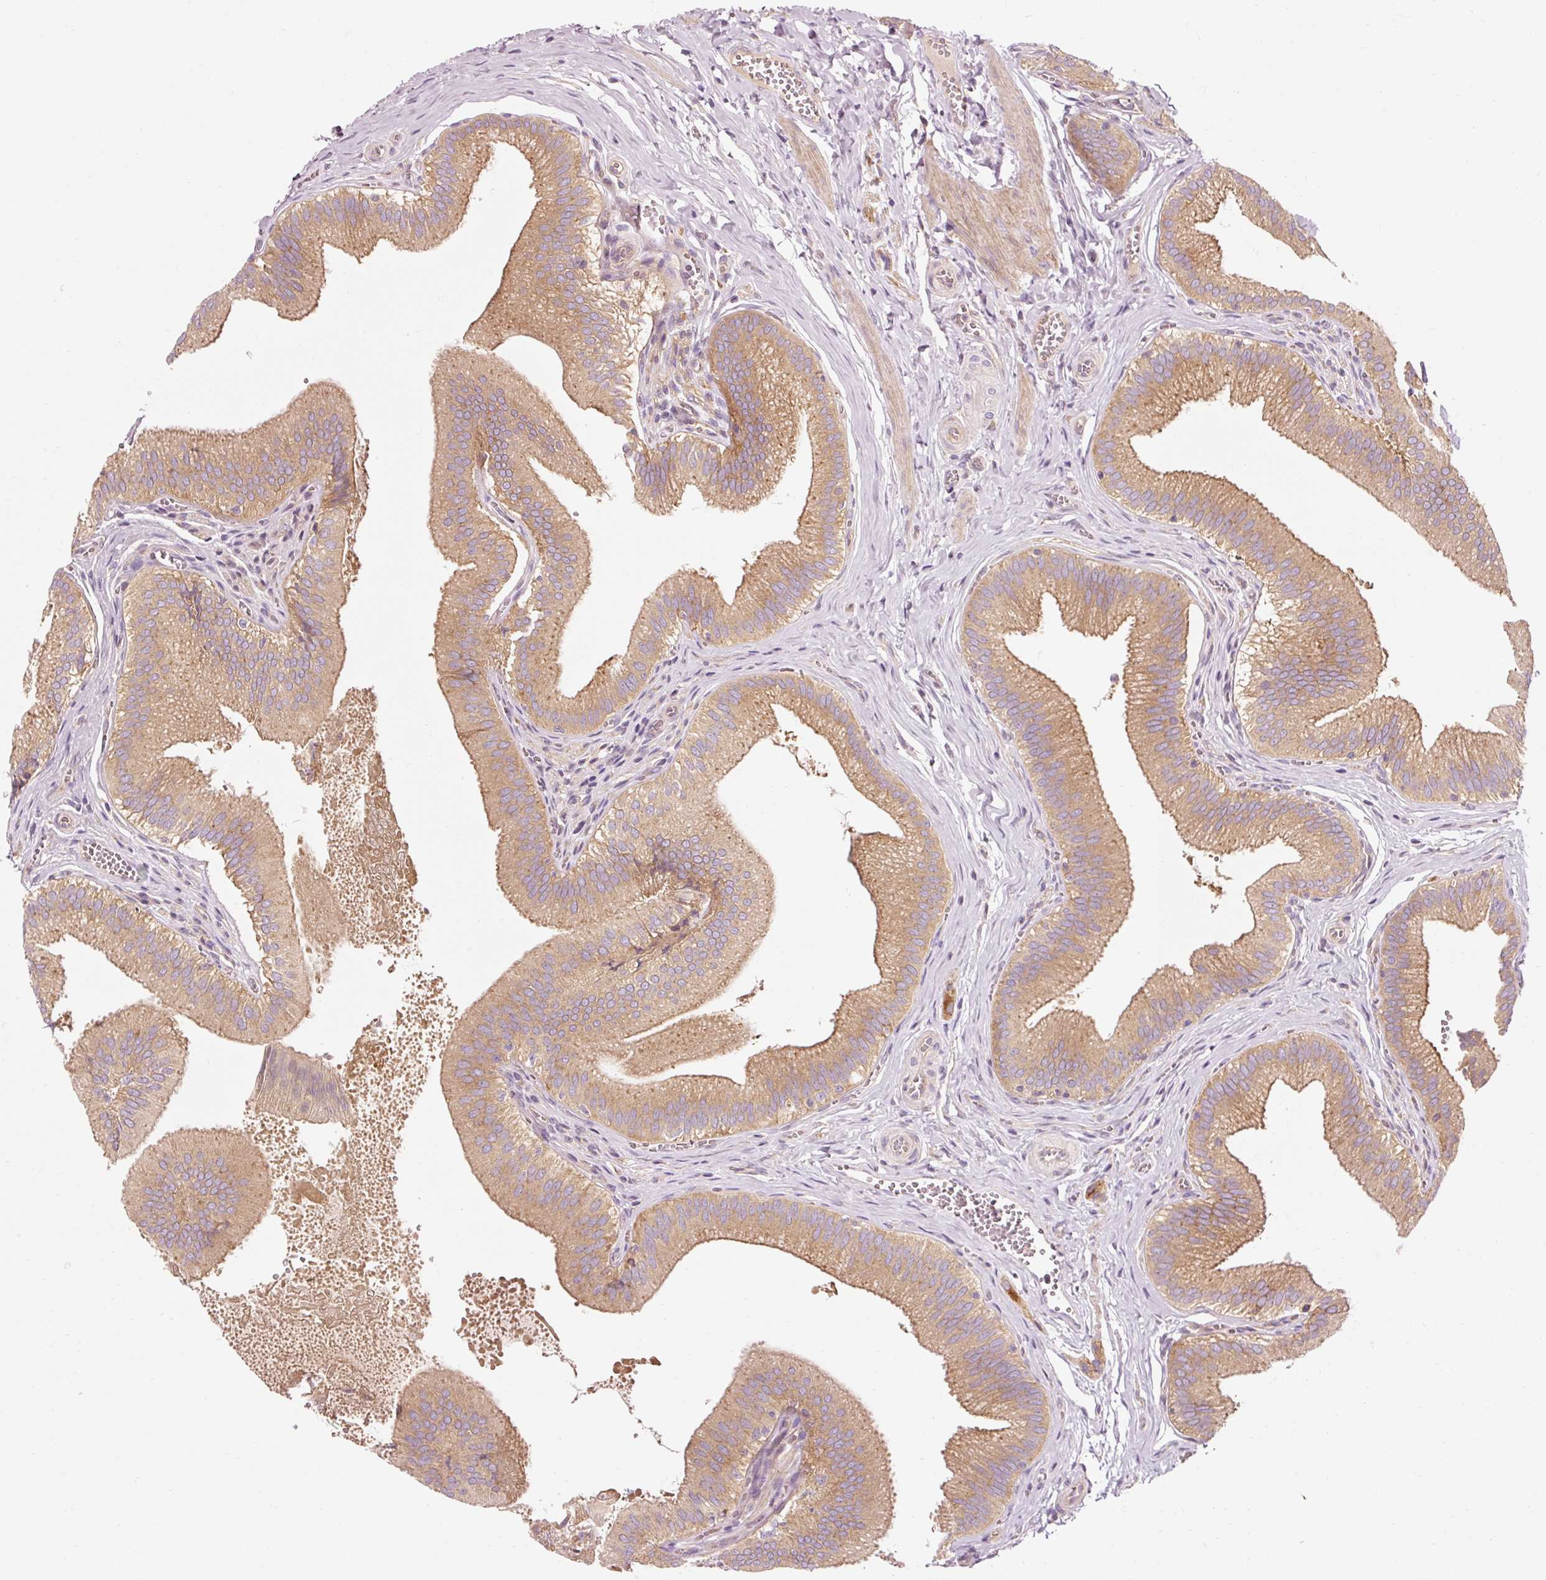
{"staining": {"intensity": "moderate", "quantity": ">75%", "location": "cytoplasmic/membranous"}, "tissue": "gallbladder", "cell_type": "Glandular cells", "image_type": "normal", "snomed": [{"axis": "morphology", "description": "Normal tissue, NOS"}, {"axis": "topography", "description": "Gallbladder"}], "caption": "A brown stain shows moderate cytoplasmic/membranous expression of a protein in glandular cells of benign human gallbladder. Nuclei are stained in blue.", "gene": "NAPA", "patient": {"sex": "male", "age": 17}}